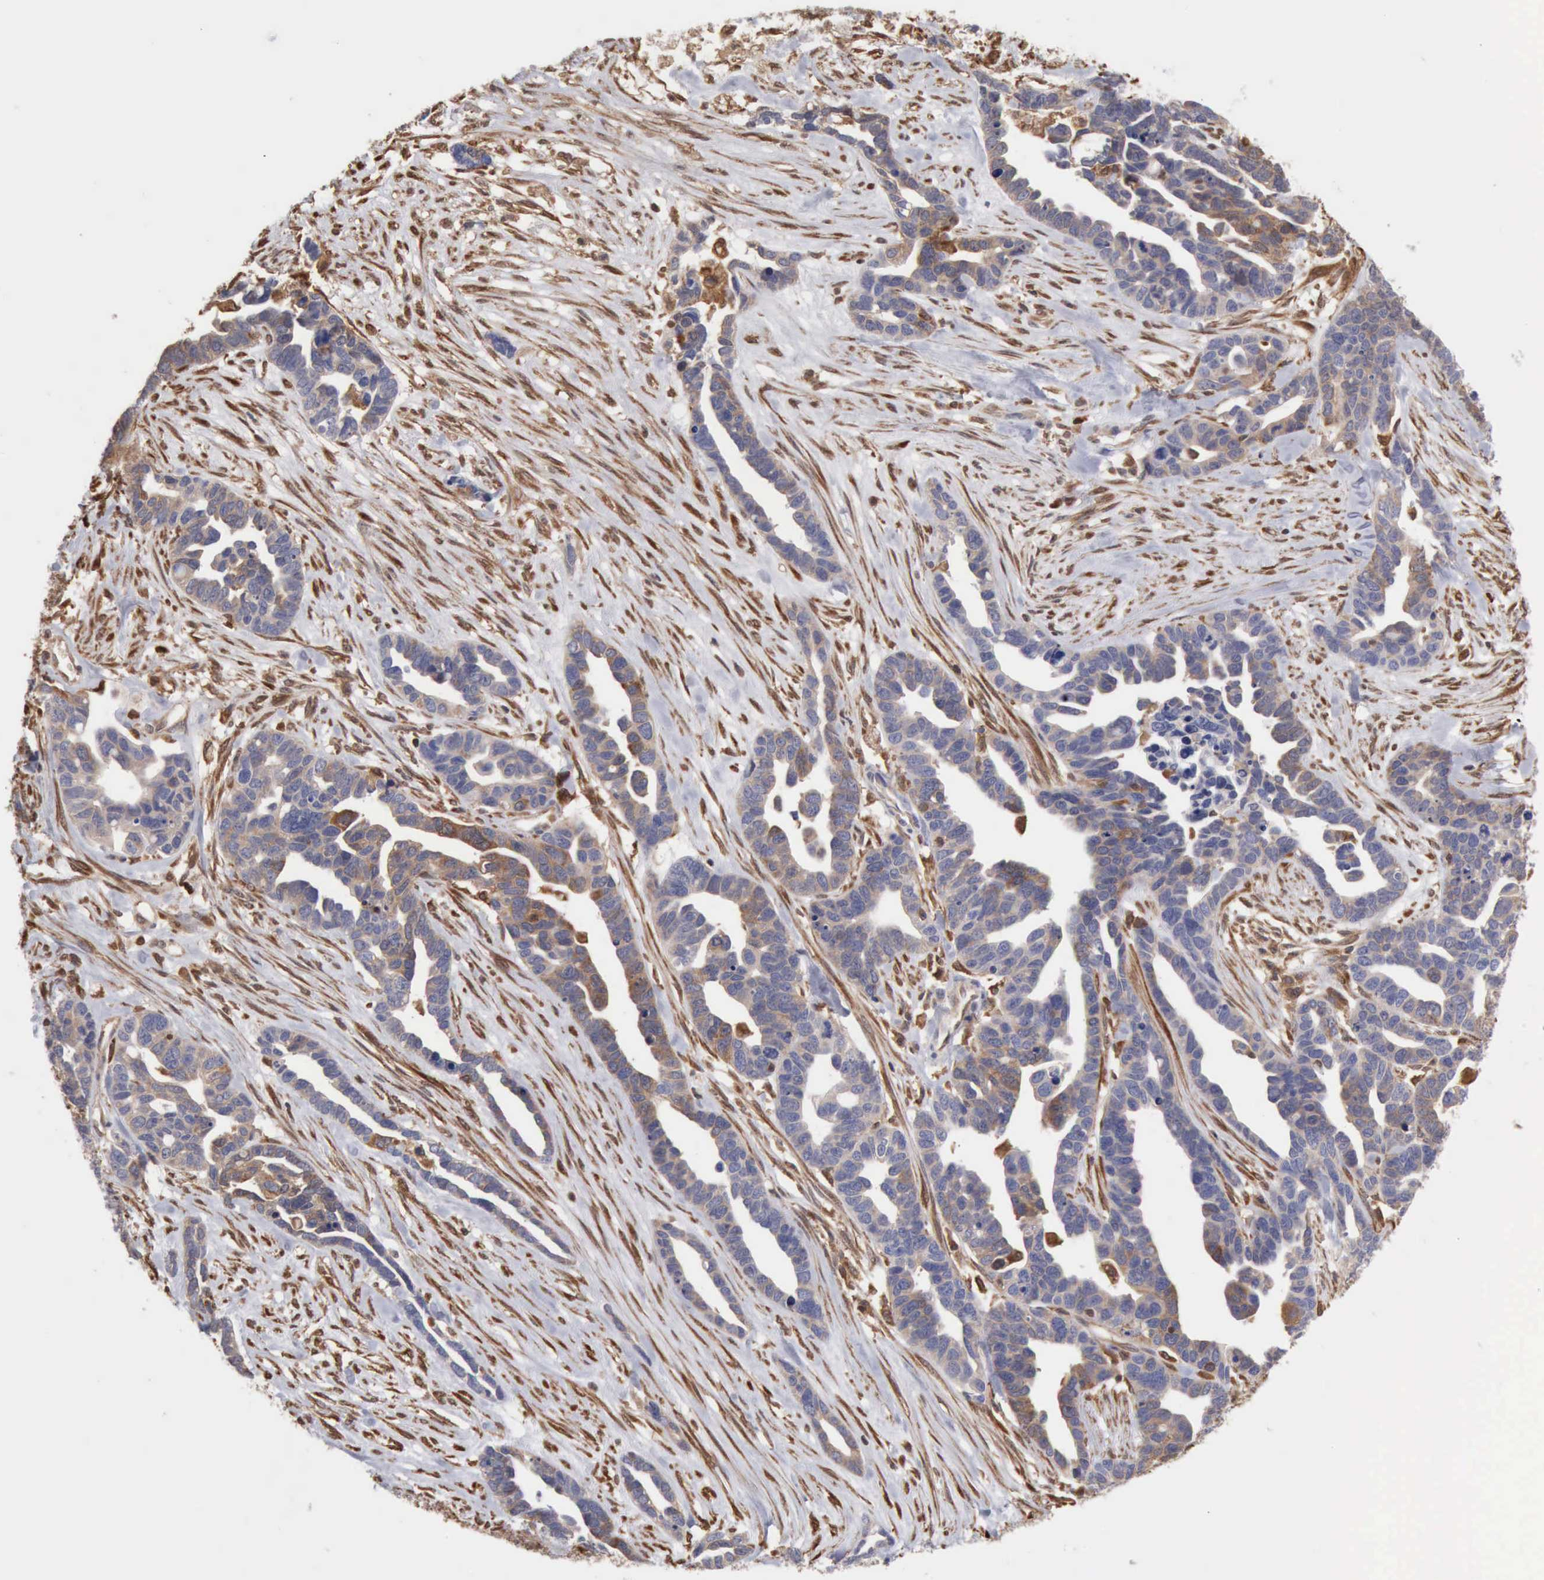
{"staining": {"intensity": "weak", "quantity": ">75%", "location": "cytoplasmic/membranous"}, "tissue": "ovarian cancer", "cell_type": "Tumor cells", "image_type": "cancer", "snomed": [{"axis": "morphology", "description": "Cystadenocarcinoma, serous, NOS"}, {"axis": "topography", "description": "Ovary"}], "caption": "Ovarian cancer stained with DAB immunohistochemistry displays low levels of weak cytoplasmic/membranous expression in approximately >75% of tumor cells. The protein of interest is shown in brown color, while the nuclei are stained blue.", "gene": "APOL2", "patient": {"sex": "female", "age": 54}}